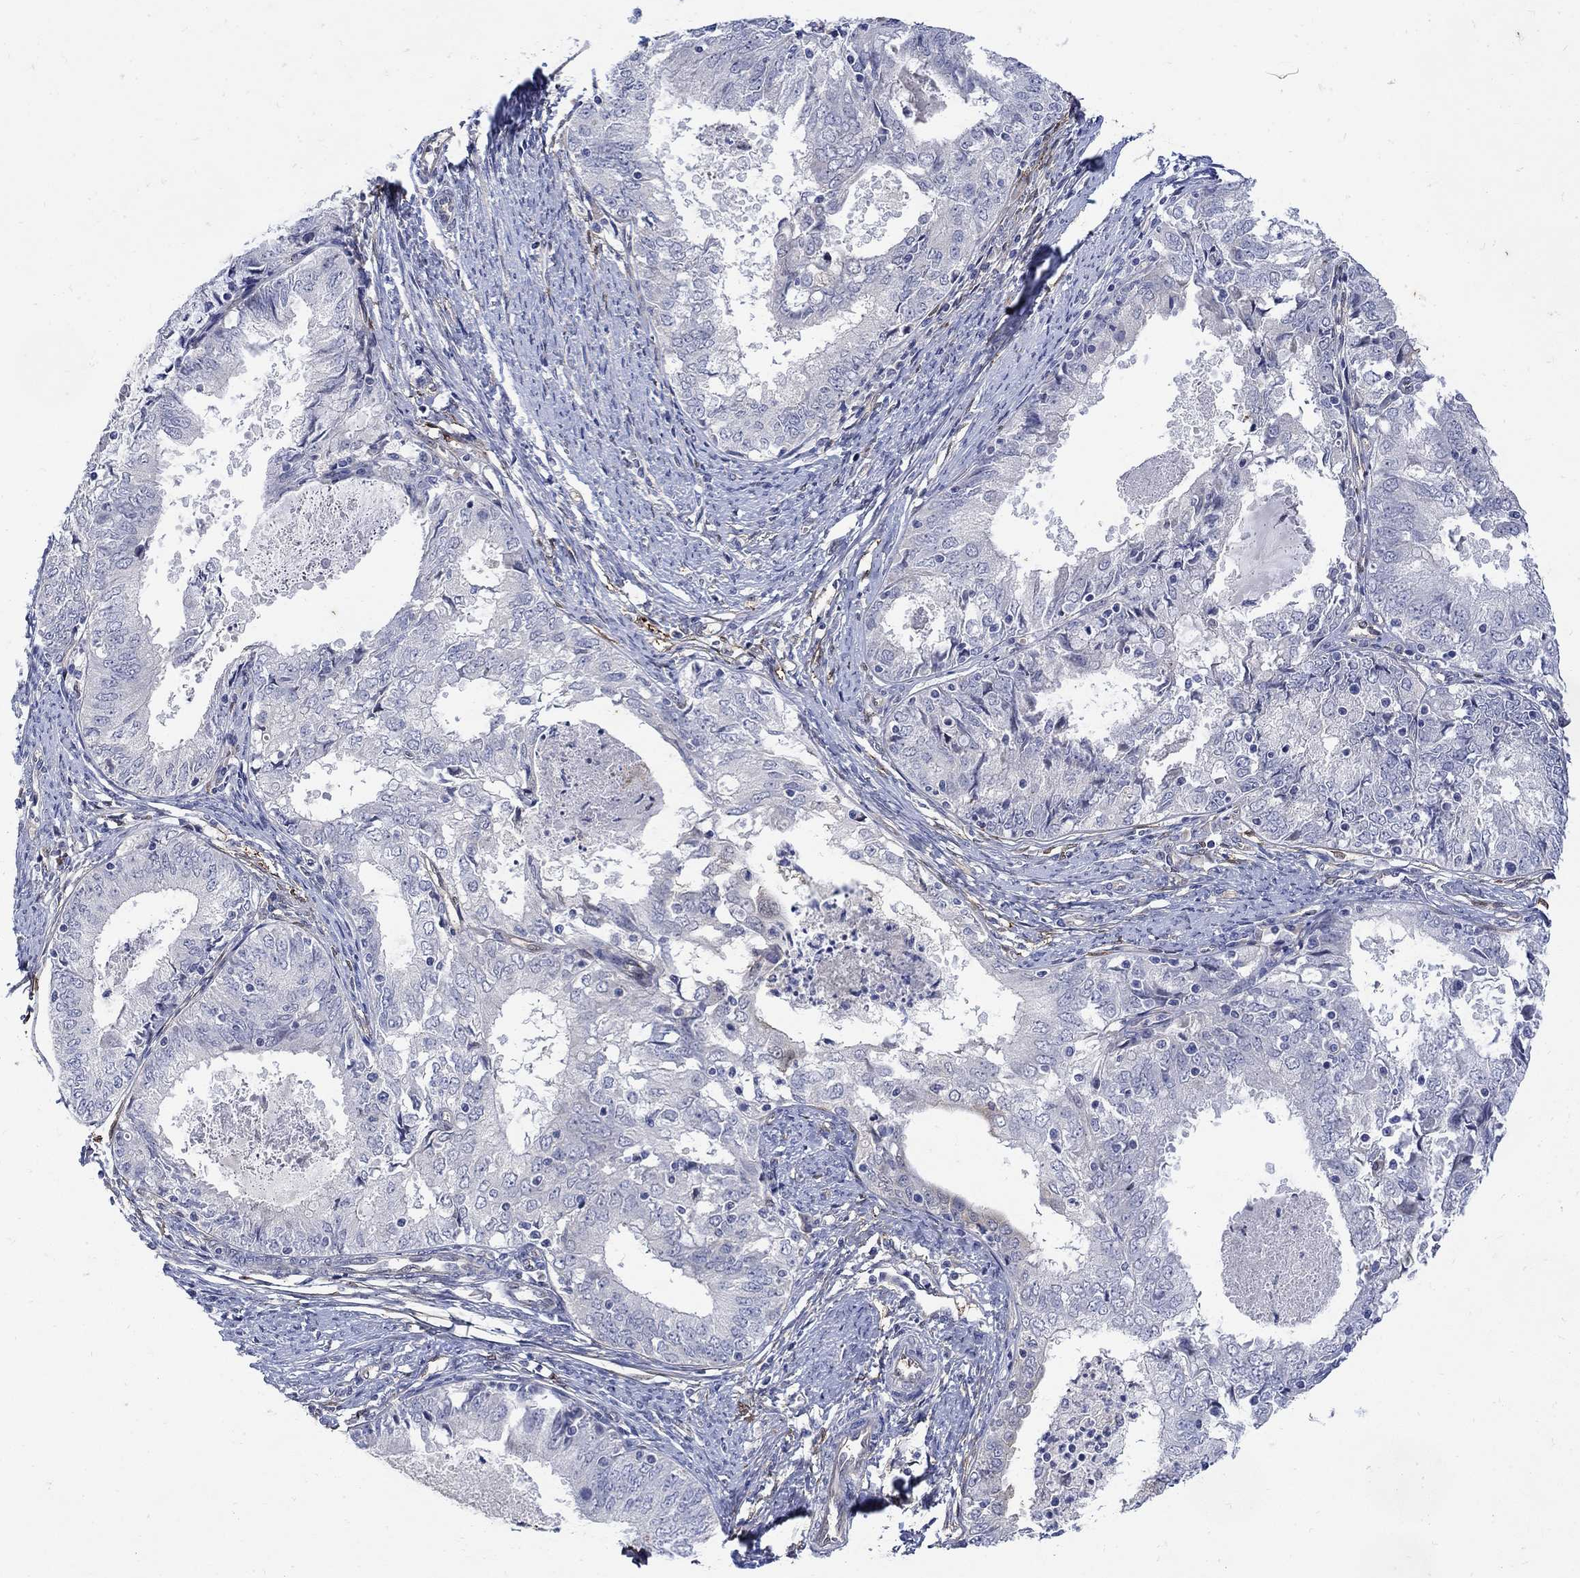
{"staining": {"intensity": "negative", "quantity": "none", "location": "none"}, "tissue": "endometrial cancer", "cell_type": "Tumor cells", "image_type": "cancer", "snomed": [{"axis": "morphology", "description": "Adenocarcinoma, NOS"}, {"axis": "topography", "description": "Endometrium"}], "caption": "A histopathology image of adenocarcinoma (endometrial) stained for a protein demonstrates no brown staining in tumor cells.", "gene": "TGM2", "patient": {"sex": "female", "age": 57}}